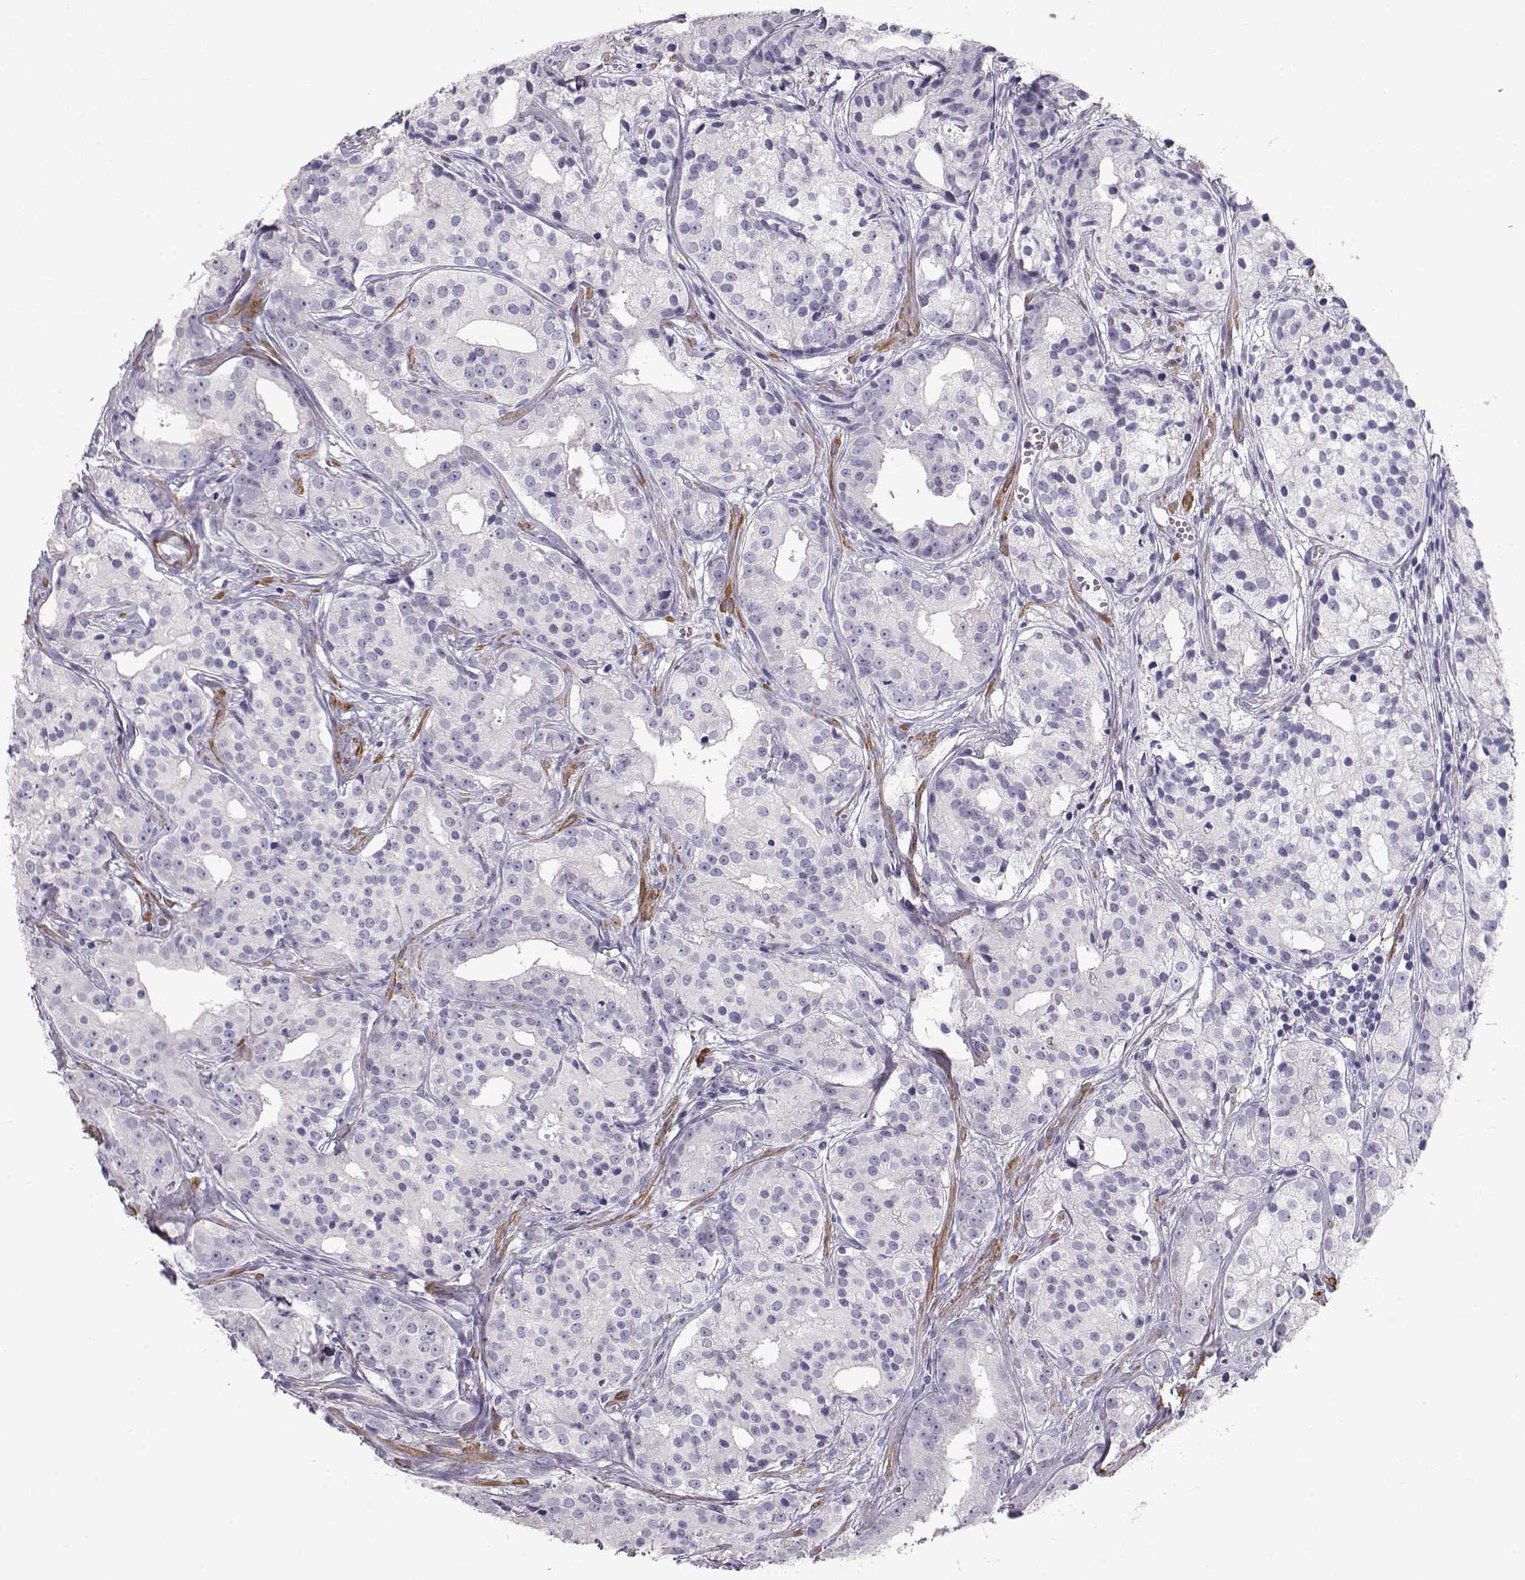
{"staining": {"intensity": "negative", "quantity": "none", "location": "none"}, "tissue": "prostate cancer", "cell_type": "Tumor cells", "image_type": "cancer", "snomed": [{"axis": "morphology", "description": "Adenocarcinoma, Medium grade"}, {"axis": "topography", "description": "Prostate"}], "caption": "A micrograph of prostate adenocarcinoma (medium-grade) stained for a protein displays no brown staining in tumor cells.", "gene": "SLITRK3", "patient": {"sex": "male", "age": 74}}